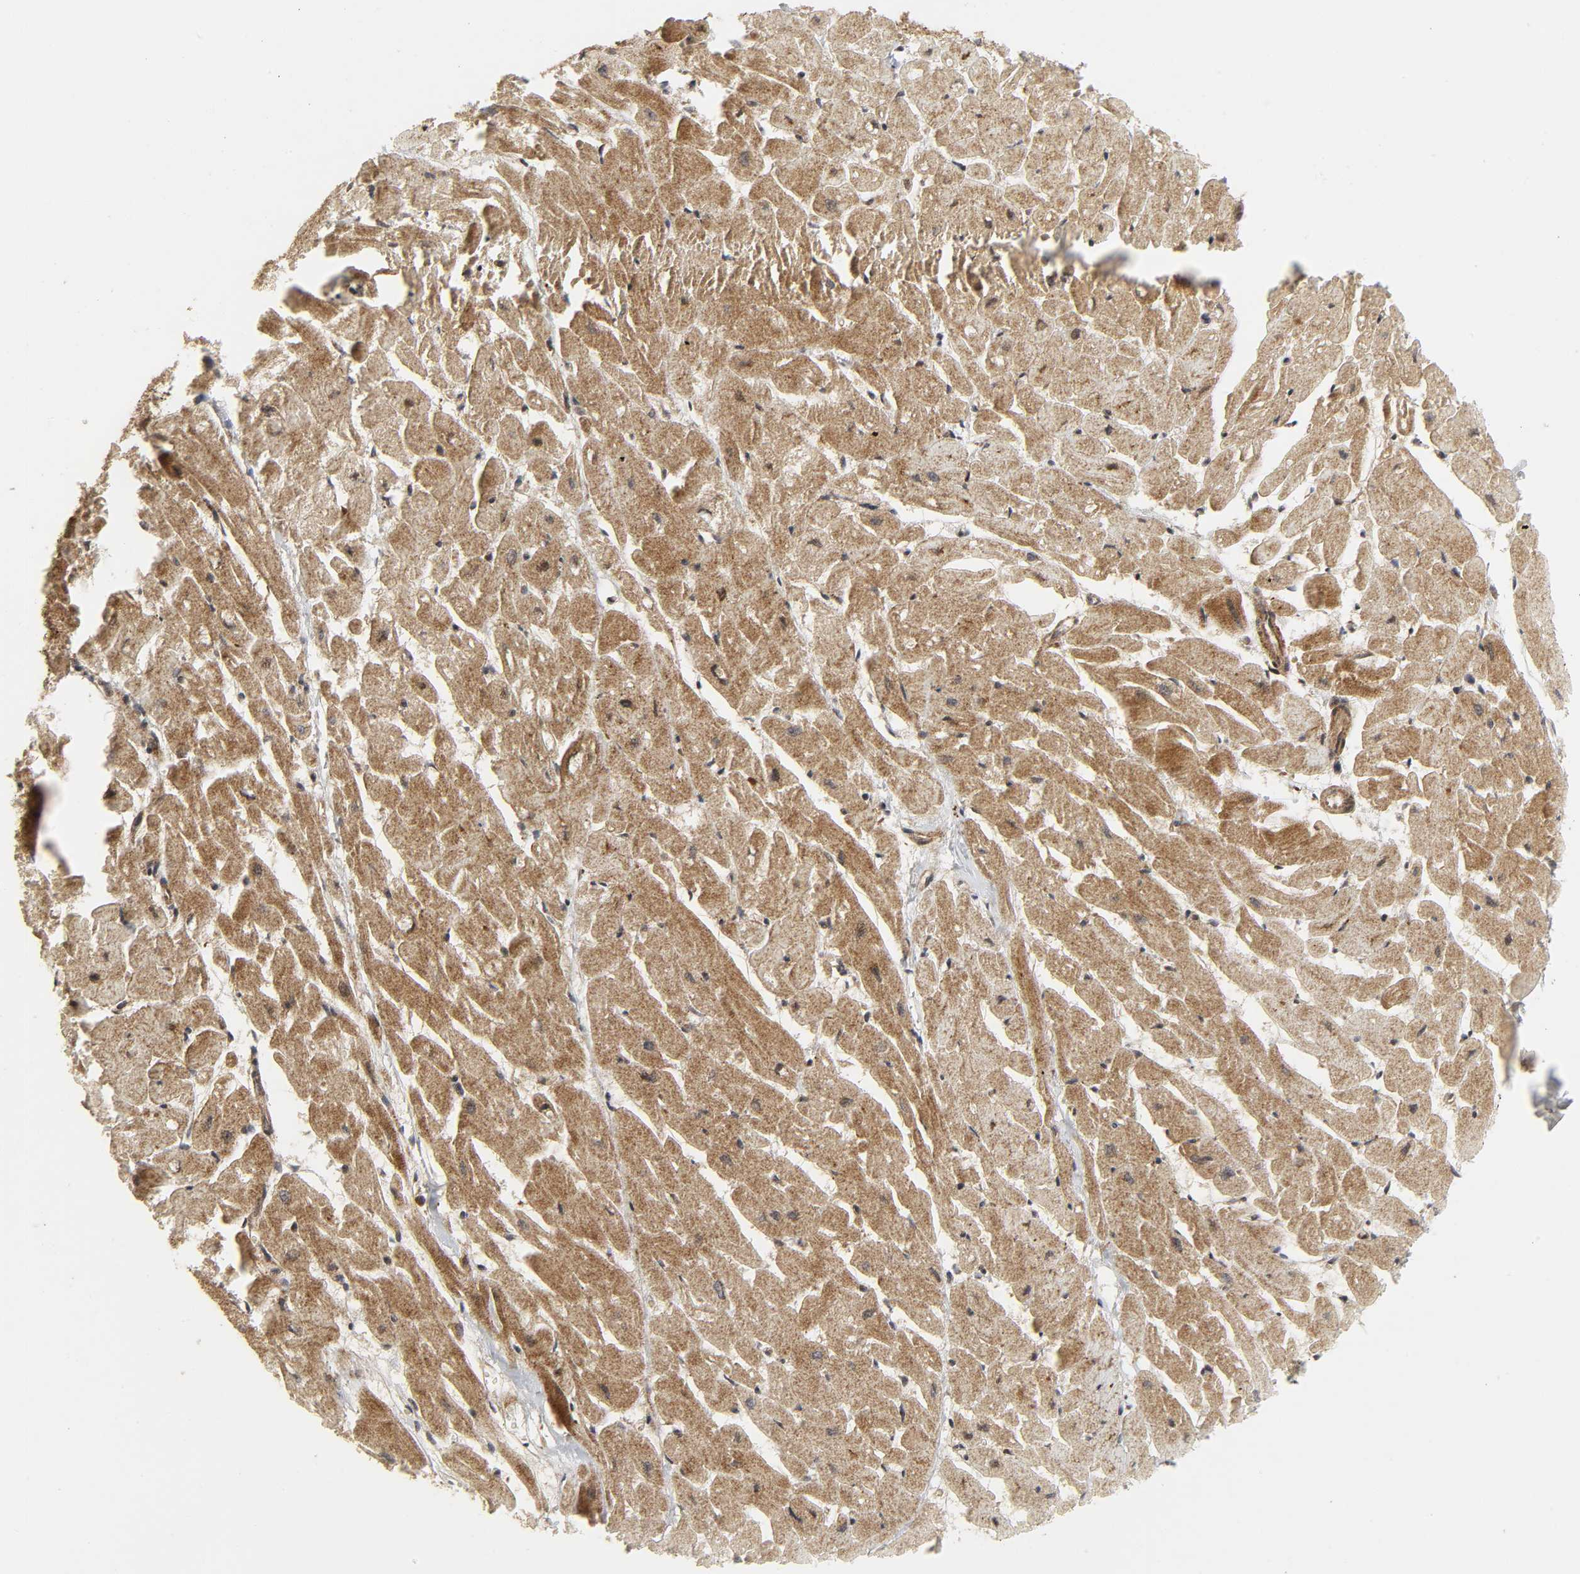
{"staining": {"intensity": "moderate", "quantity": ">75%", "location": "cytoplasmic/membranous"}, "tissue": "heart muscle", "cell_type": "Cardiomyocytes", "image_type": "normal", "snomed": [{"axis": "morphology", "description": "Normal tissue, NOS"}, {"axis": "topography", "description": "Heart"}], "caption": "Moderate cytoplasmic/membranous protein expression is appreciated in approximately >75% of cardiomyocytes in heart muscle.", "gene": "CHUK", "patient": {"sex": "female", "age": 19}}